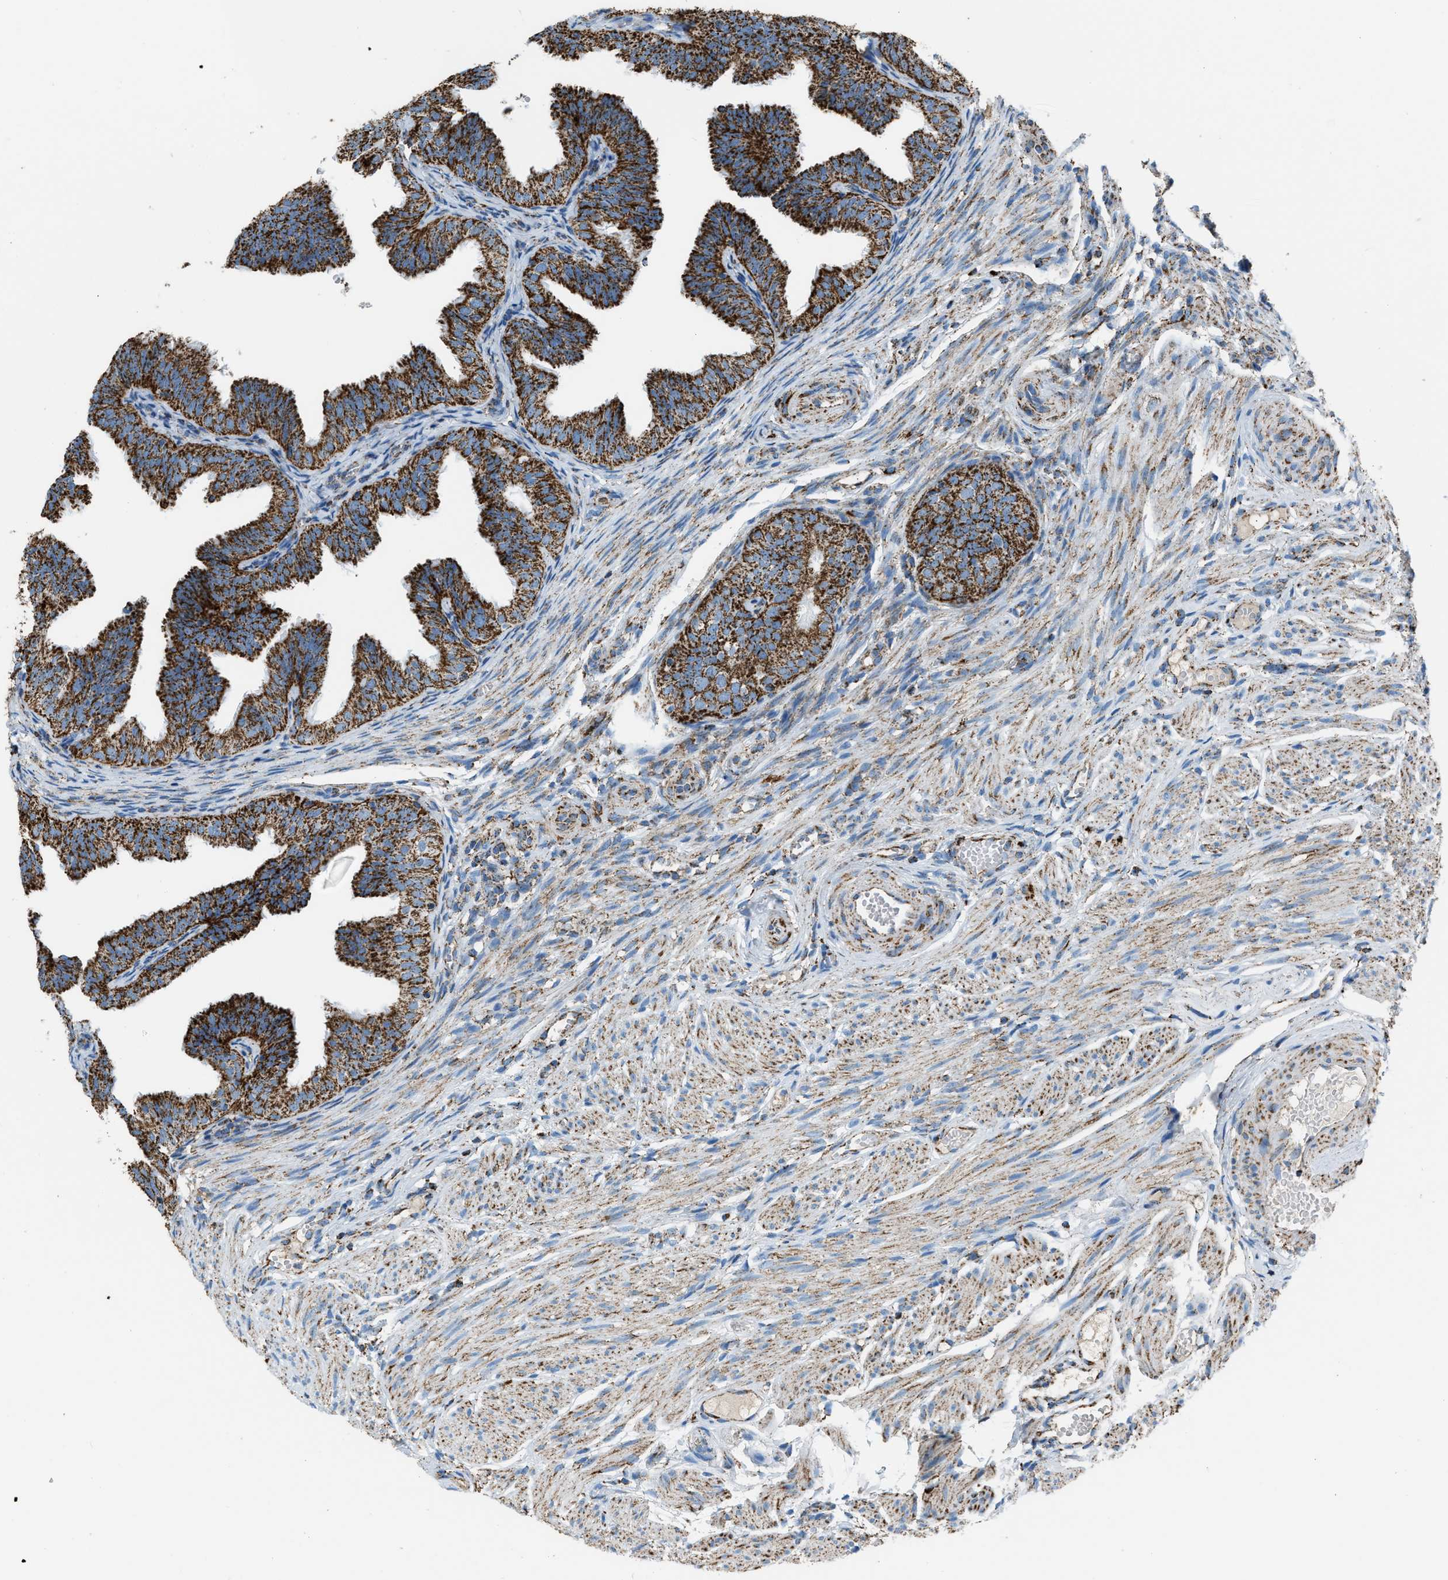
{"staining": {"intensity": "strong", "quantity": ">75%", "location": "cytoplasmic/membranous"}, "tissue": "fallopian tube", "cell_type": "Glandular cells", "image_type": "normal", "snomed": [{"axis": "morphology", "description": "Normal tissue, NOS"}, {"axis": "topography", "description": "Fallopian tube"}], "caption": "Fallopian tube stained with immunohistochemistry (IHC) reveals strong cytoplasmic/membranous expression in about >75% of glandular cells.", "gene": "MDH2", "patient": {"sex": "female", "age": 35}}